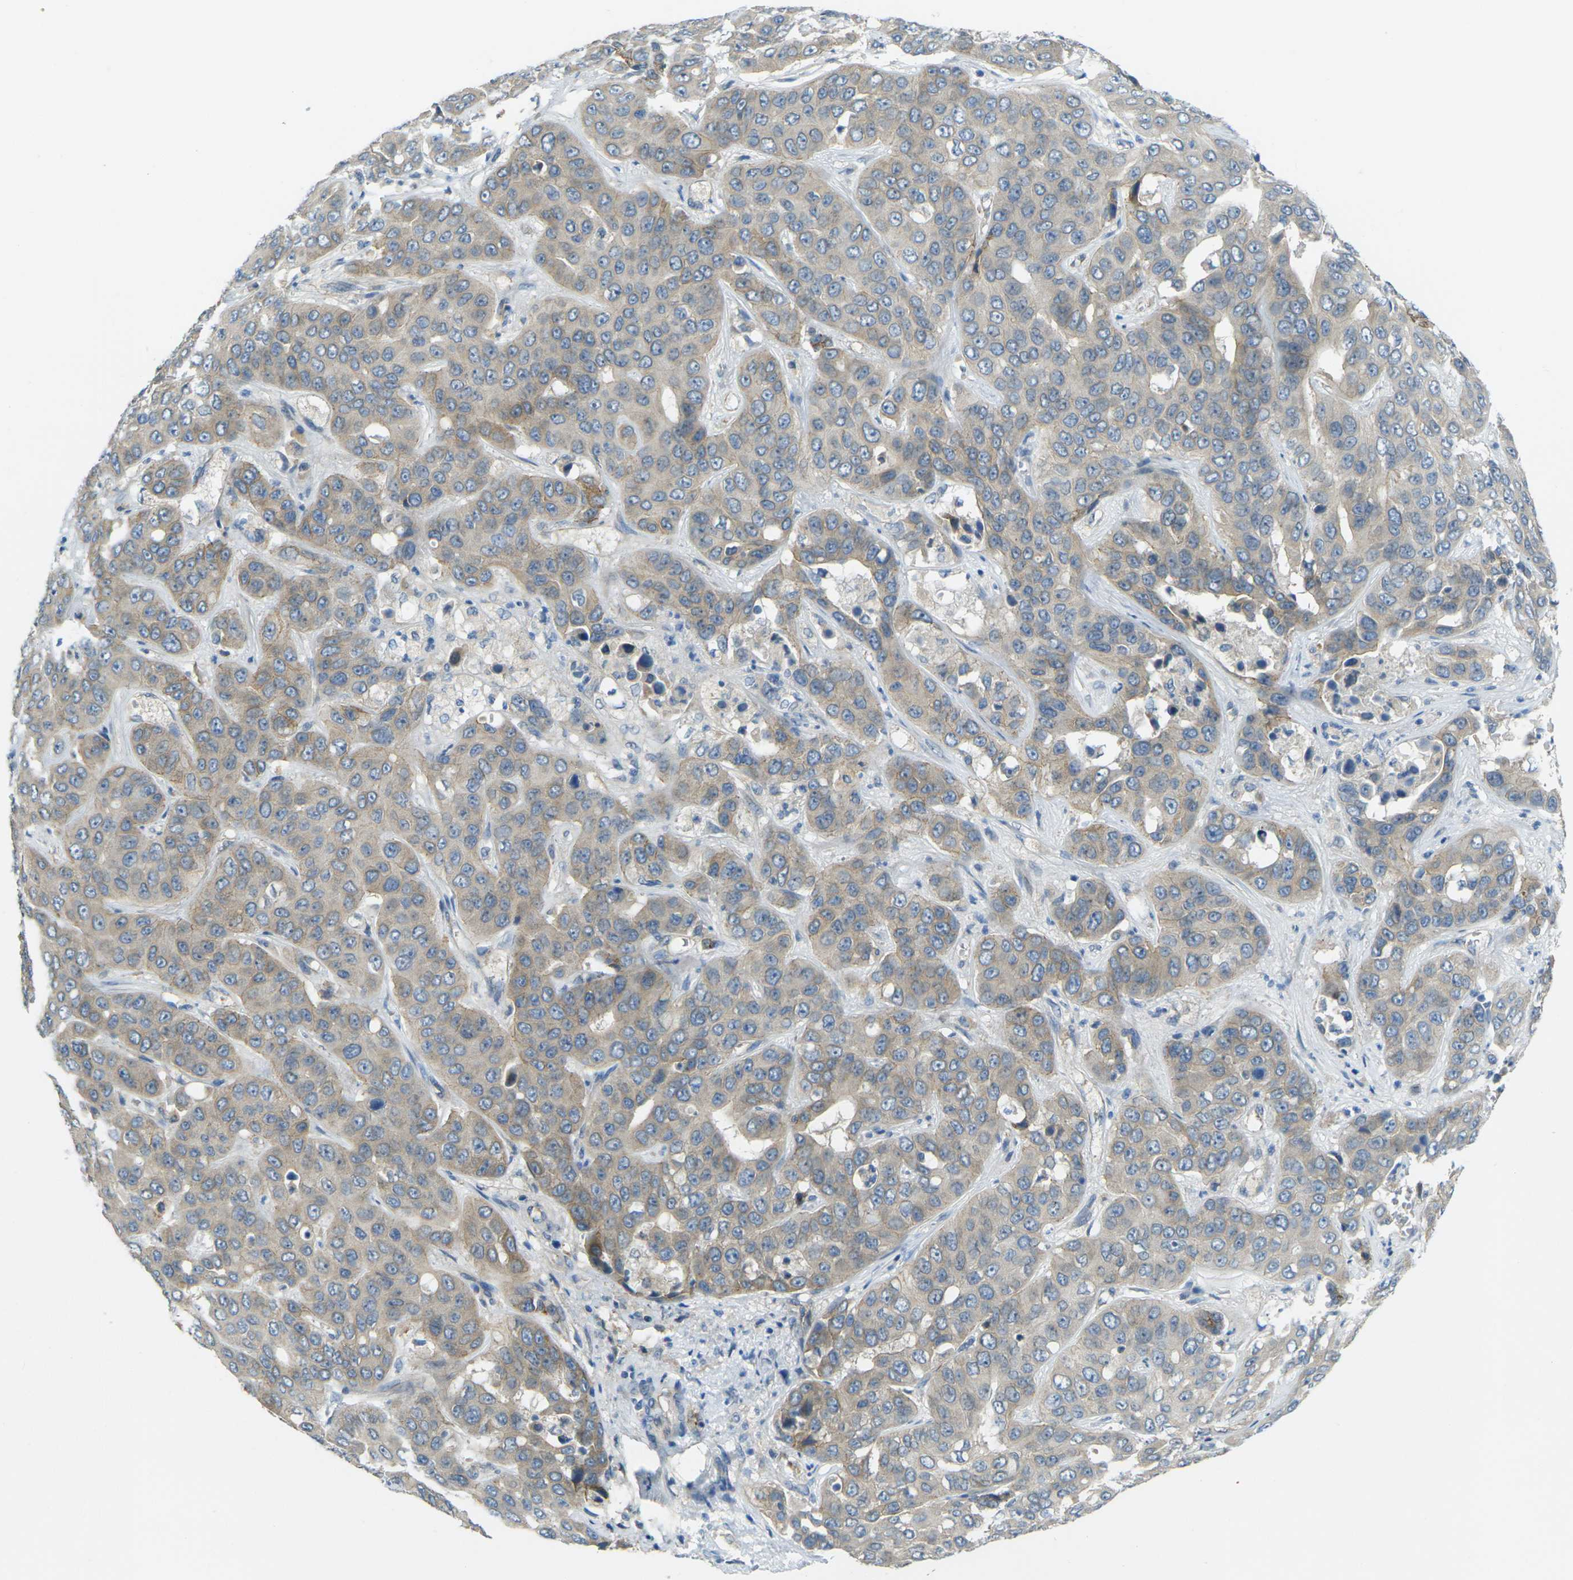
{"staining": {"intensity": "weak", "quantity": "25%-75%", "location": "cytoplasmic/membranous"}, "tissue": "liver cancer", "cell_type": "Tumor cells", "image_type": "cancer", "snomed": [{"axis": "morphology", "description": "Cholangiocarcinoma"}, {"axis": "topography", "description": "Liver"}], "caption": "Cholangiocarcinoma (liver) stained with immunohistochemistry shows weak cytoplasmic/membranous staining in approximately 25%-75% of tumor cells.", "gene": "RHBDD1", "patient": {"sex": "female", "age": 52}}